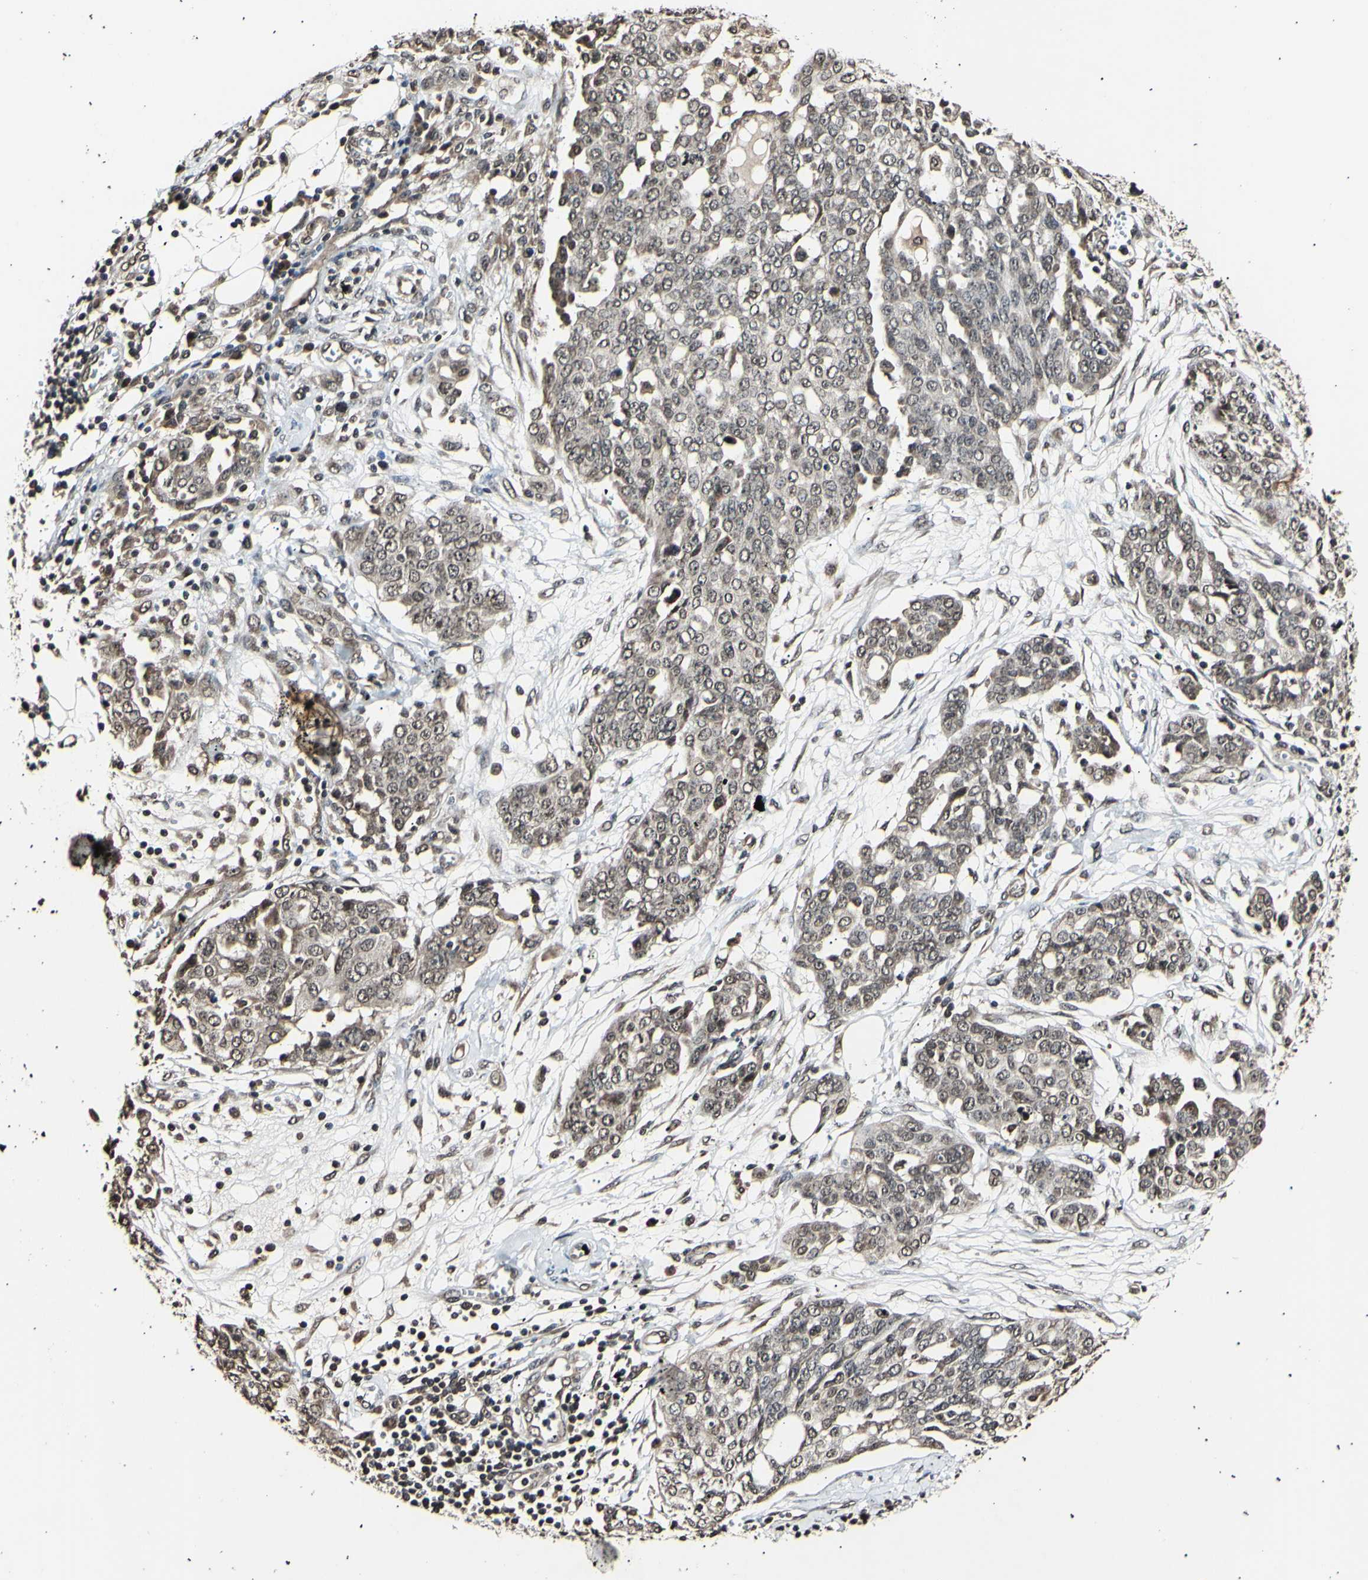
{"staining": {"intensity": "moderate", "quantity": "25%-75%", "location": "cytoplasmic/membranous,nuclear"}, "tissue": "ovarian cancer", "cell_type": "Tumor cells", "image_type": "cancer", "snomed": [{"axis": "morphology", "description": "Cystadenocarcinoma, serous, NOS"}, {"axis": "topography", "description": "Soft tissue"}, {"axis": "topography", "description": "Ovary"}], "caption": "Moderate cytoplasmic/membranous and nuclear positivity is appreciated in approximately 25%-75% of tumor cells in ovarian serous cystadenocarcinoma.", "gene": "ANAPC7", "patient": {"sex": "female", "age": 57}}